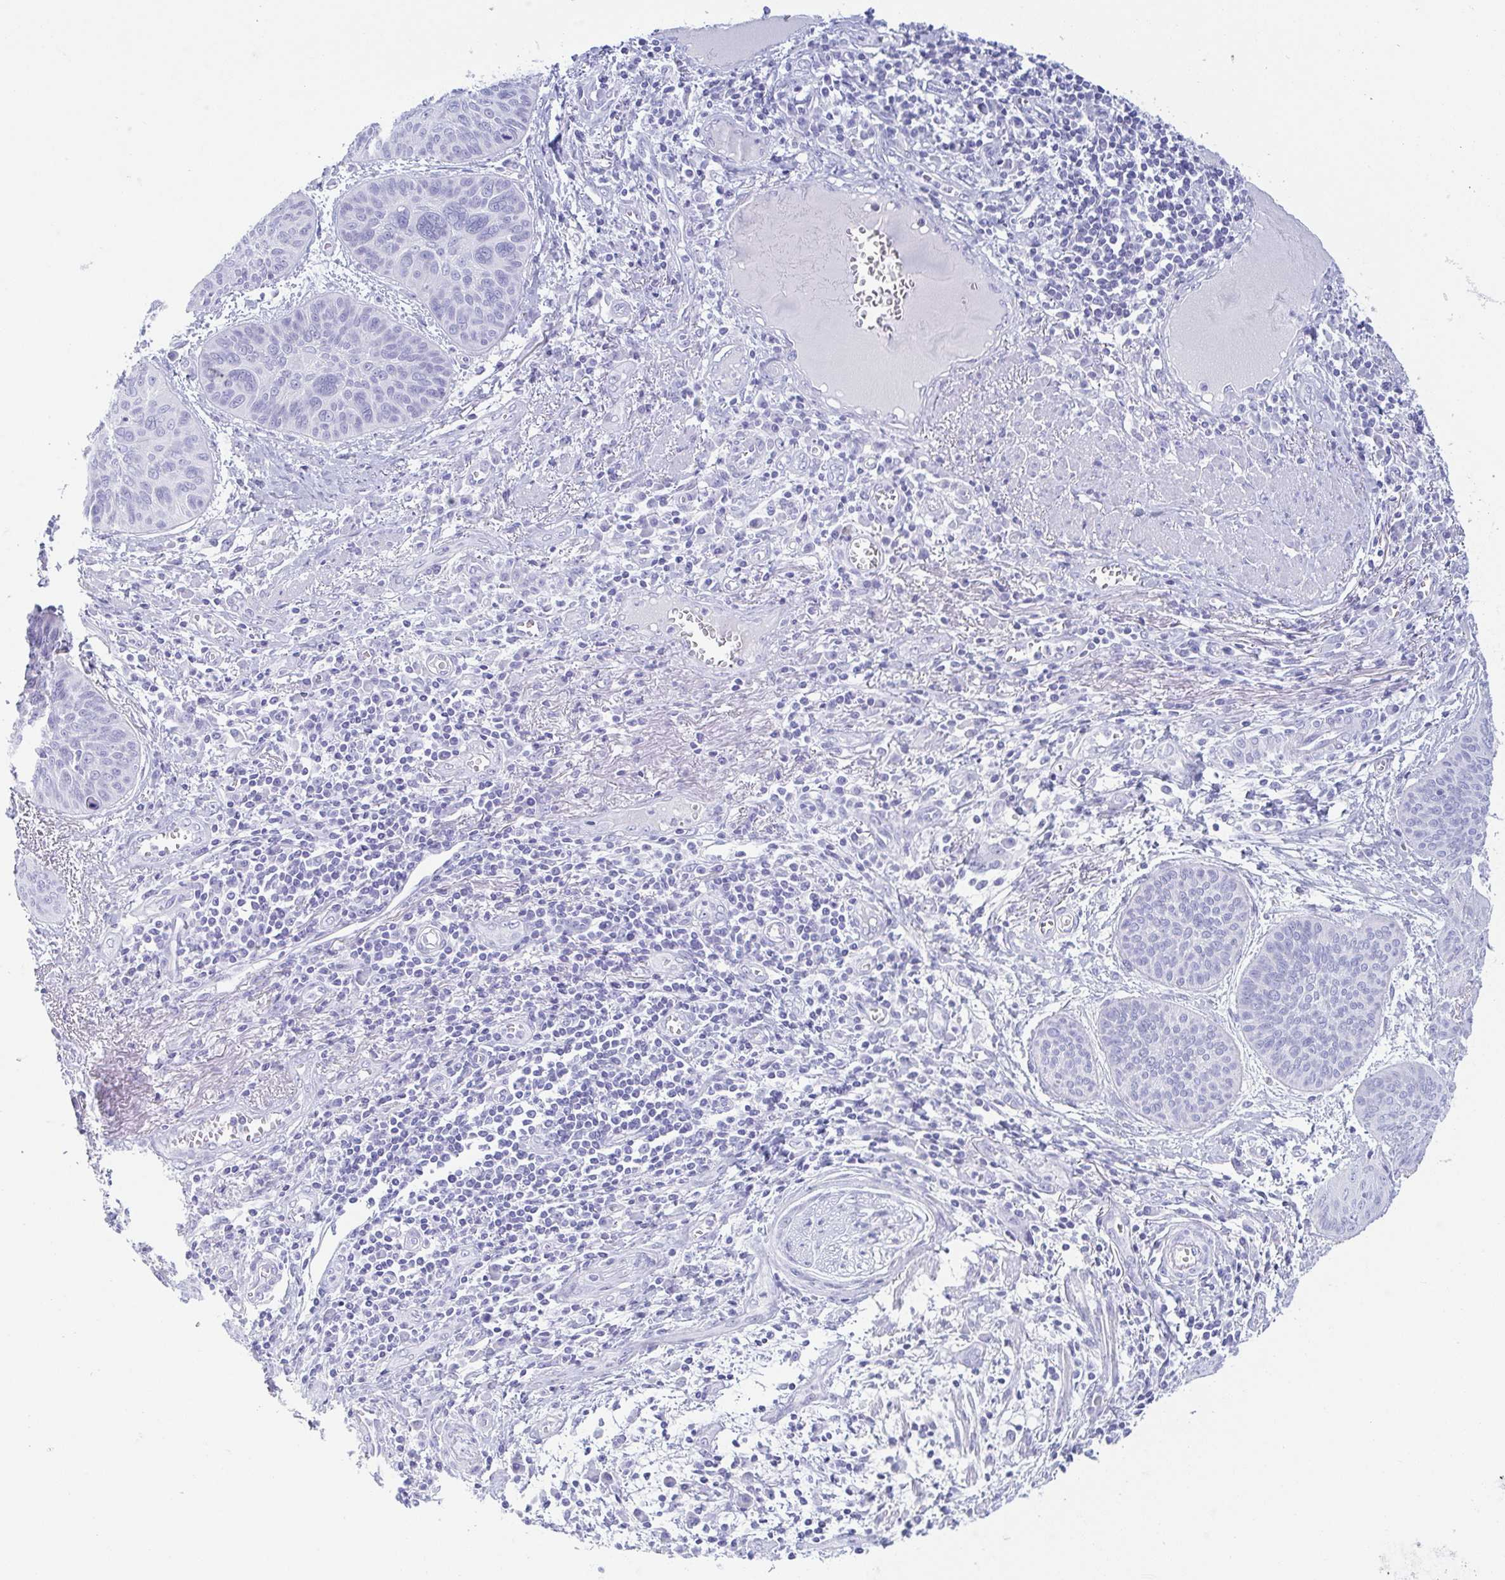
{"staining": {"intensity": "negative", "quantity": "none", "location": "none"}, "tissue": "lung cancer", "cell_type": "Tumor cells", "image_type": "cancer", "snomed": [{"axis": "morphology", "description": "Squamous cell carcinoma, NOS"}, {"axis": "topography", "description": "Lung"}], "caption": "IHC of human lung cancer shows no expression in tumor cells.", "gene": "ZG16B", "patient": {"sex": "male", "age": 74}}